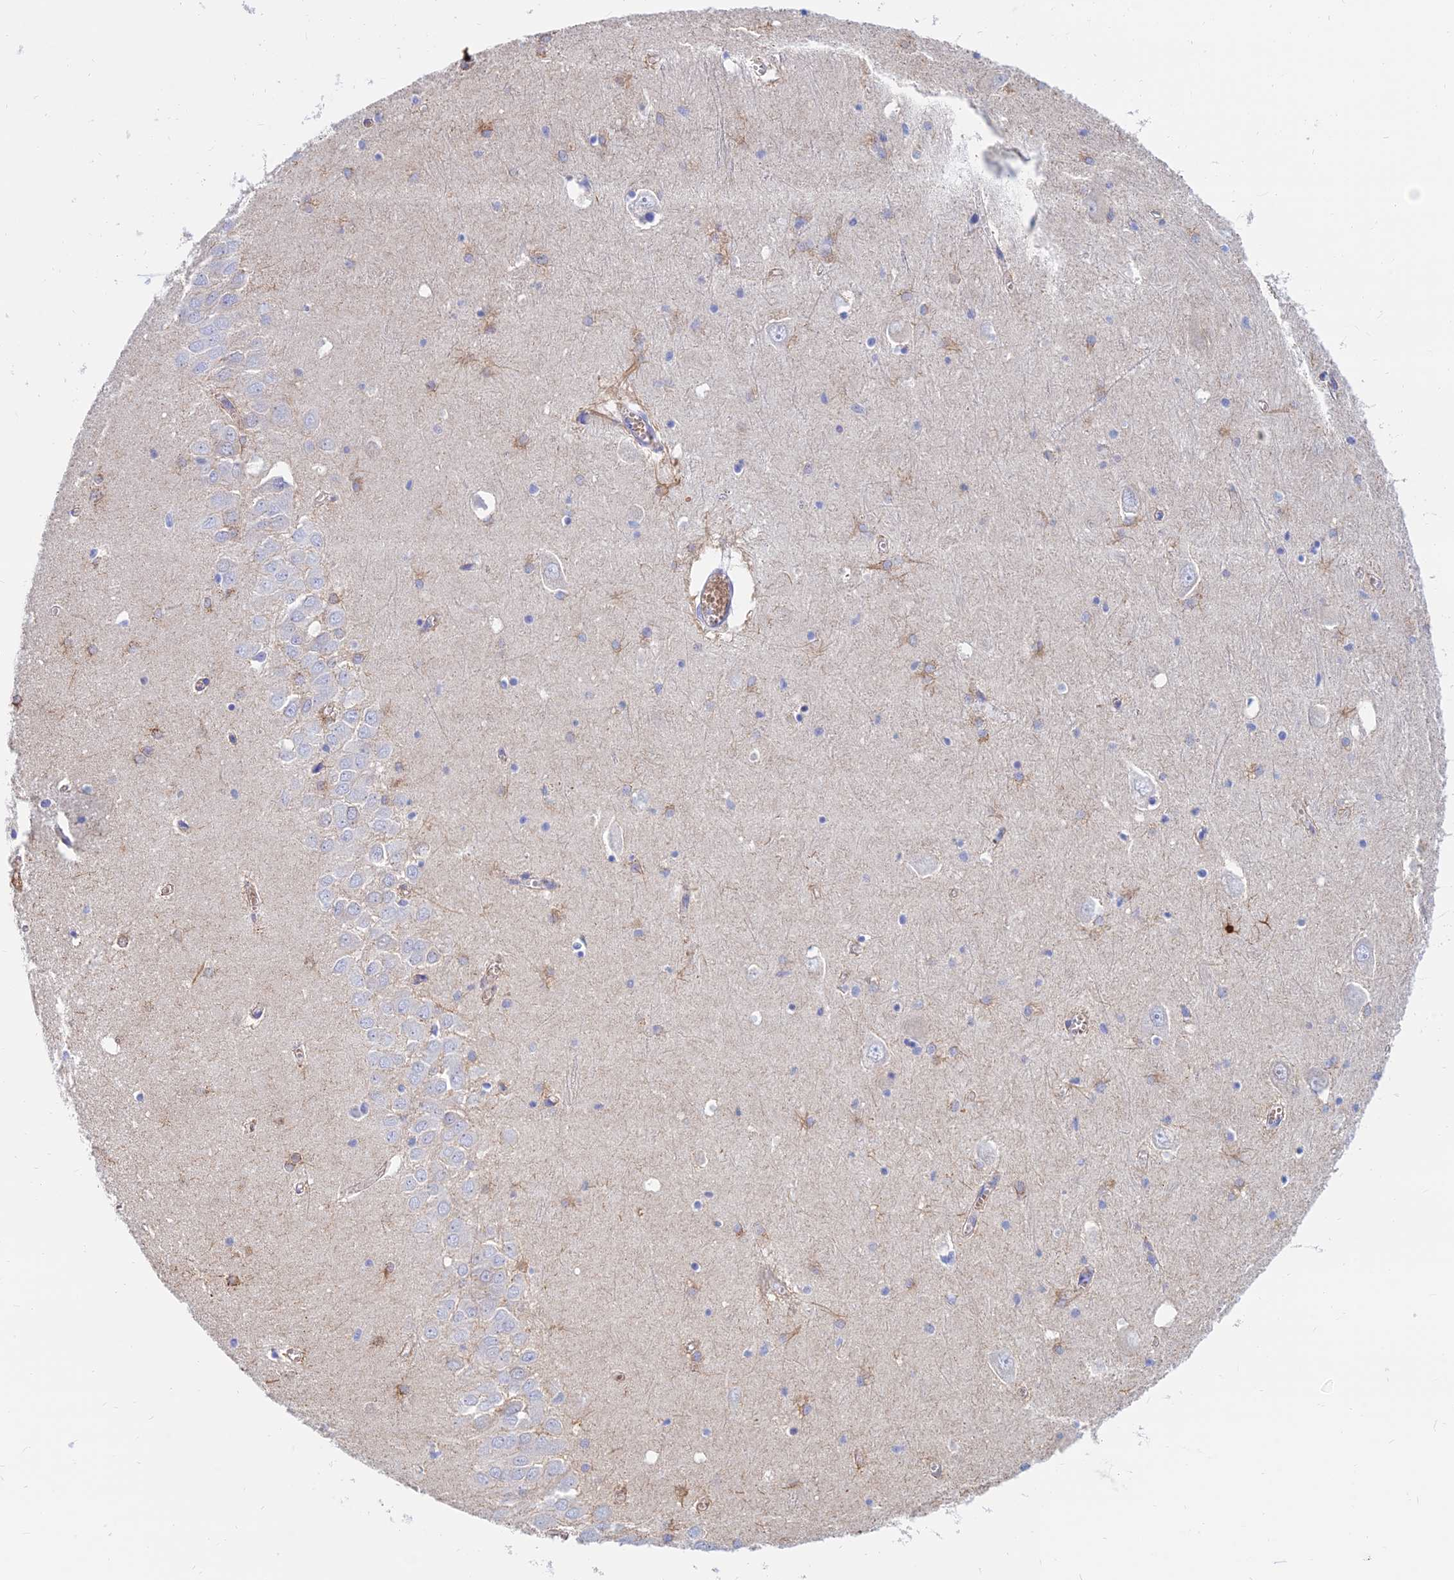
{"staining": {"intensity": "moderate", "quantity": "<25%", "location": "cytoplasmic/membranous"}, "tissue": "hippocampus", "cell_type": "Glial cells", "image_type": "normal", "snomed": [{"axis": "morphology", "description": "Normal tissue, NOS"}, {"axis": "topography", "description": "Hippocampus"}], "caption": "Protein staining of normal hippocampus reveals moderate cytoplasmic/membranous positivity in approximately <25% of glial cells. (IHC, brightfield microscopy, high magnification).", "gene": "MGST1", "patient": {"sex": "male", "age": 70}}